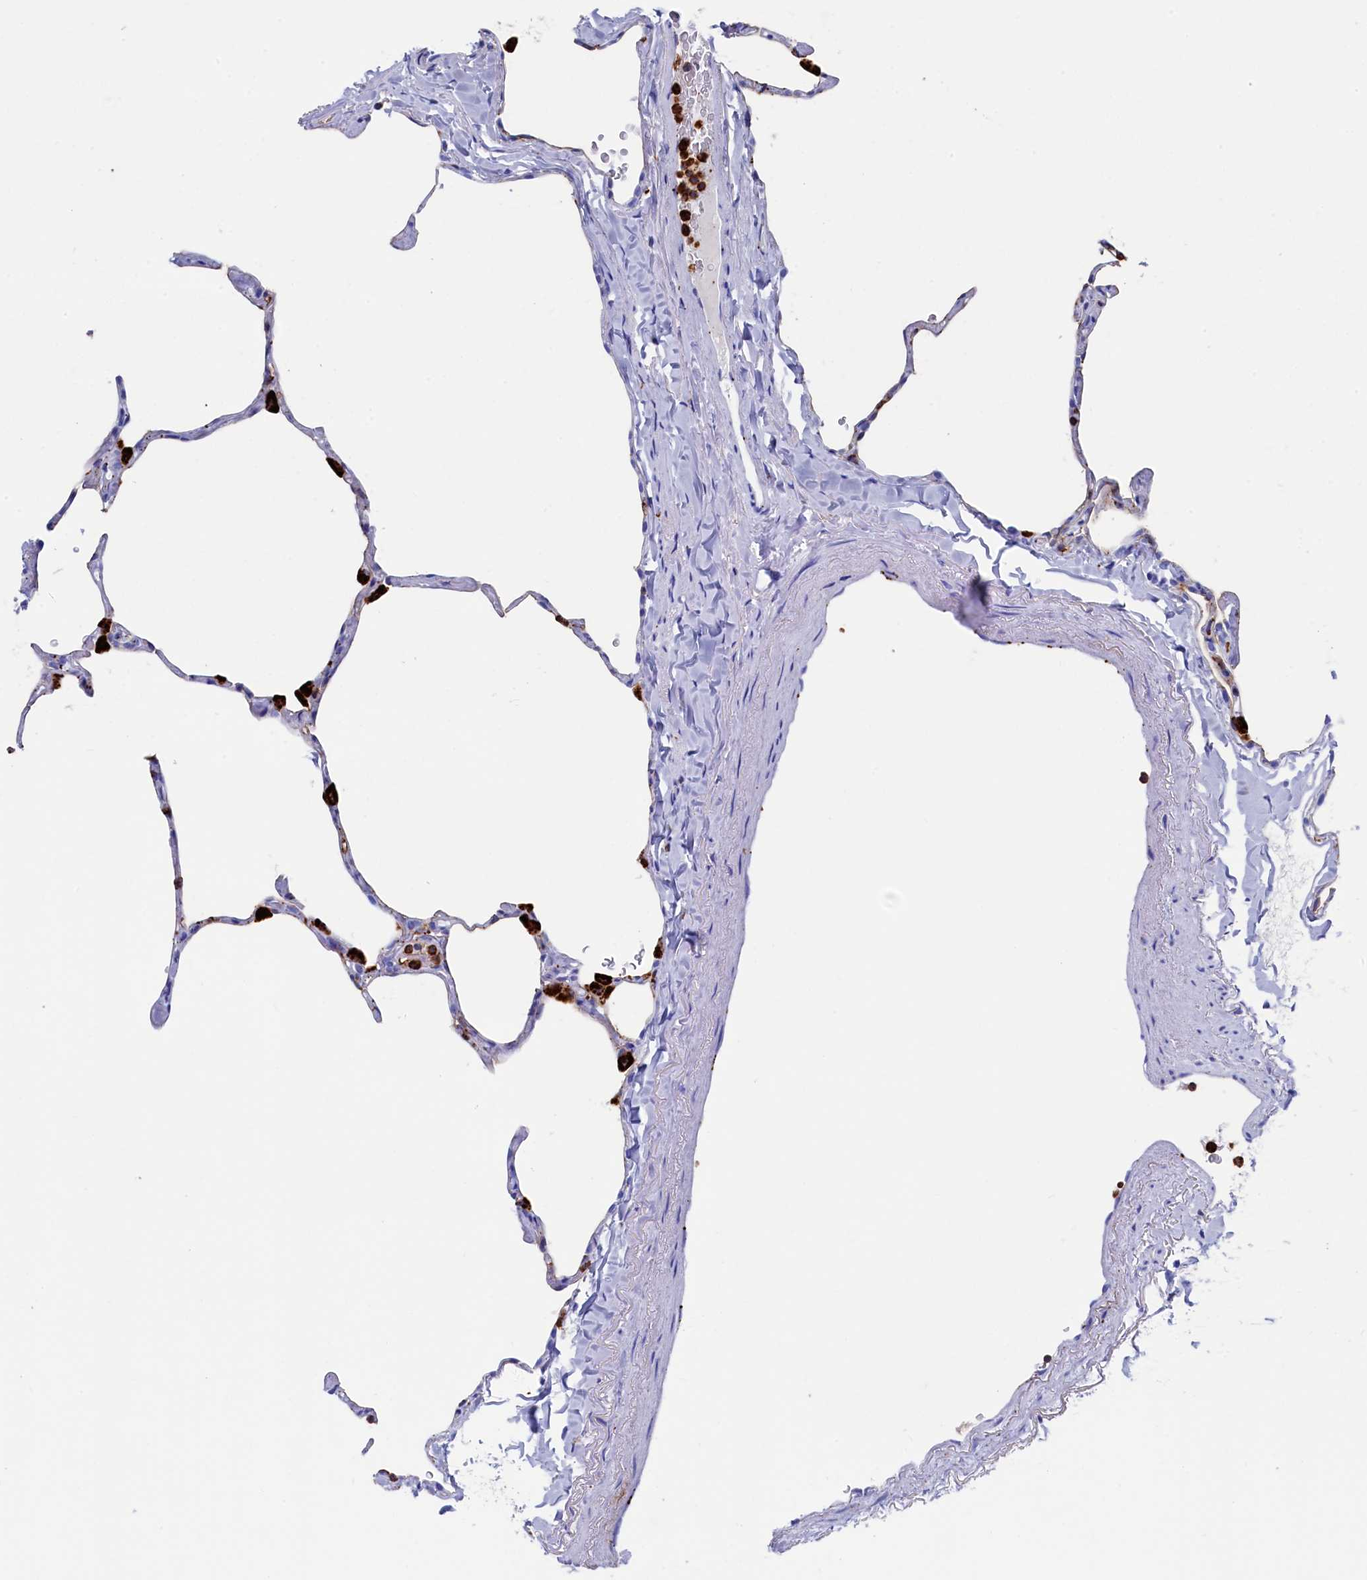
{"staining": {"intensity": "weak", "quantity": "25%-75%", "location": "cytoplasmic/membranous"}, "tissue": "lung", "cell_type": "Alveolar cells", "image_type": "normal", "snomed": [{"axis": "morphology", "description": "Normal tissue, NOS"}, {"axis": "topography", "description": "Lung"}], "caption": "Protein staining of normal lung demonstrates weak cytoplasmic/membranous staining in about 25%-75% of alveolar cells. (DAB IHC with brightfield microscopy, high magnification).", "gene": "PLAC8", "patient": {"sex": "male", "age": 65}}